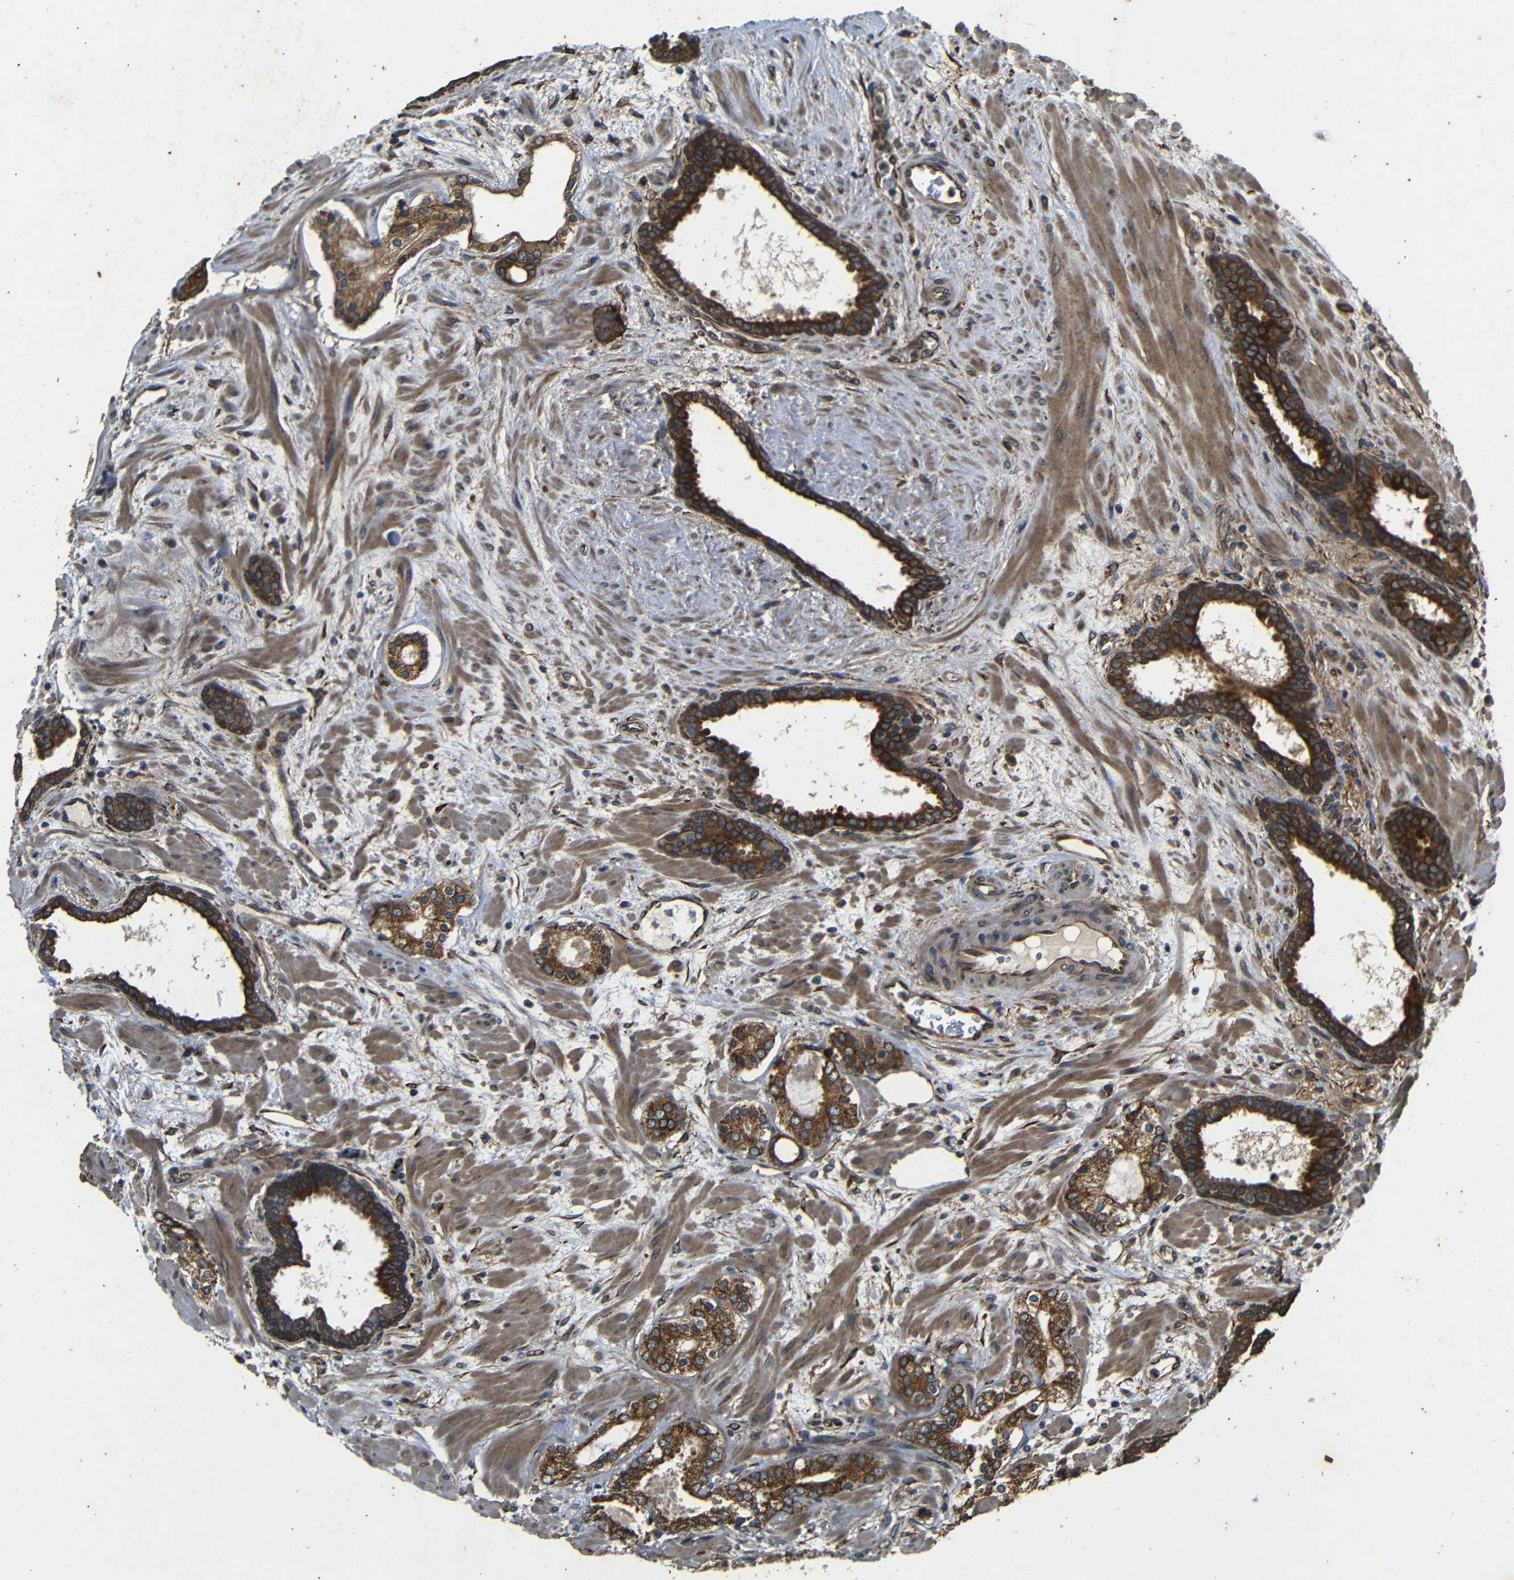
{"staining": {"intensity": "strong", "quantity": ">75%", "location": "cytoplasmic/membranous"}, "tissue": "prostate cancer", "cell_type": "Tumor cells", "image_type": "cancer", "snomed": [{"axis": "morphology", "description": "Adenocarcinoma, Low grade"}, {"axis": "topography", "description": "Prostate"}], "caption": "High-power microscopy captured an IHC photomicrograph of prostate cancer (adenocarcinoma (low-grade)), revealing strong cytoplasmic/membranous expression in approximately >75% of tumor cells.", "gene": "TRPC1", "patient": {"sex": "male", "age": 63}}